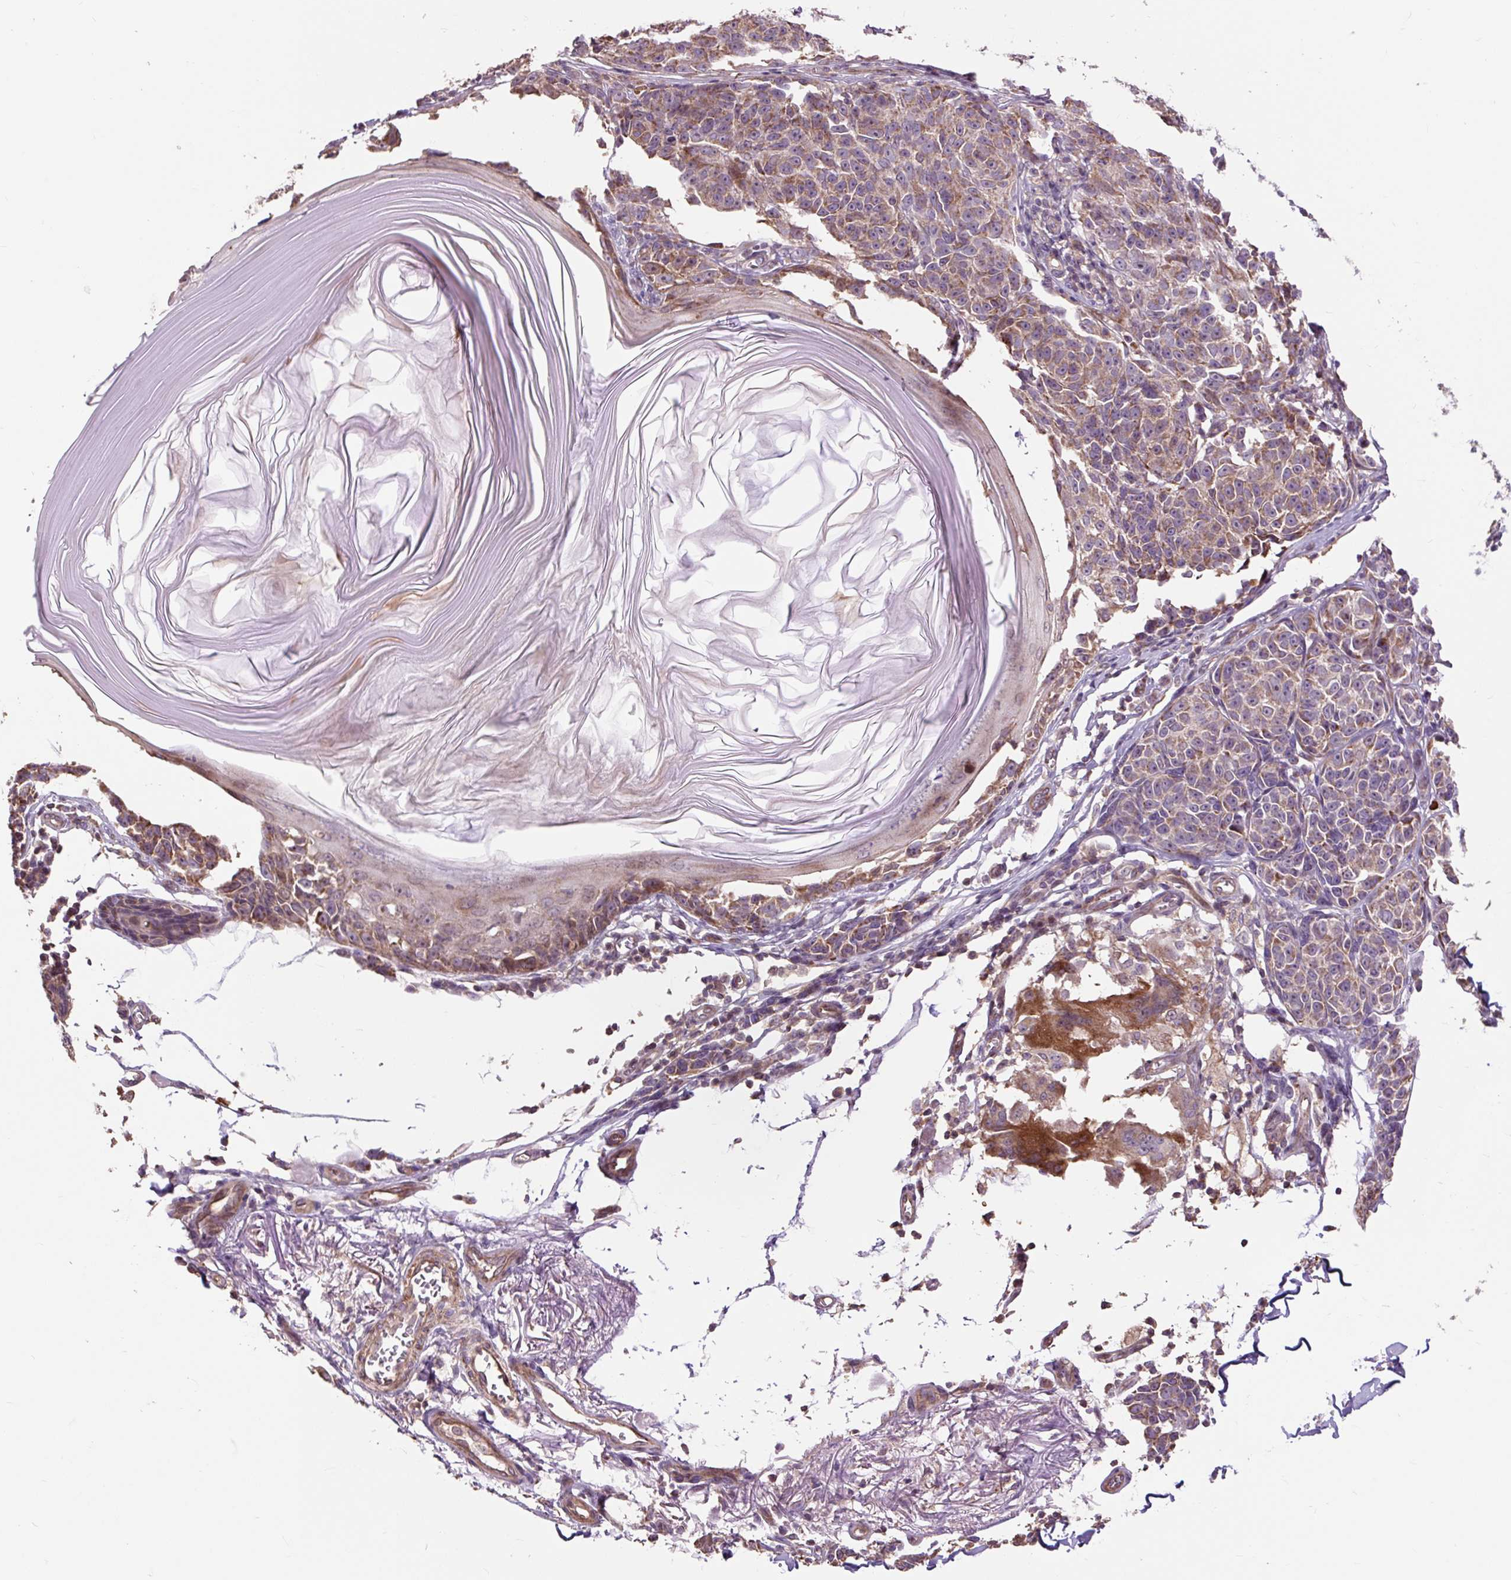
{"staining": {"intensity": "weak", "quantity": ">75%", "location": "cytoplasmic/membranous"}, "tissue": "melanoma", "cell_type": "Tumor cells", "image_type": "cancer", "snomed": [{"axis": "morphology", "description": "Malignant melanoma, NOS"}, {"axis": "topography", "description": "Skin"}], "caption": "A high-resolution photomicrograph shows immunohistochemistry staining of melanoma, which displays weak cytoplasmic/membranous positivity in approximately >75% of tumor cells.", "gene": "PRIMPOL", "patient": {"sex": "male", "age": 73}}